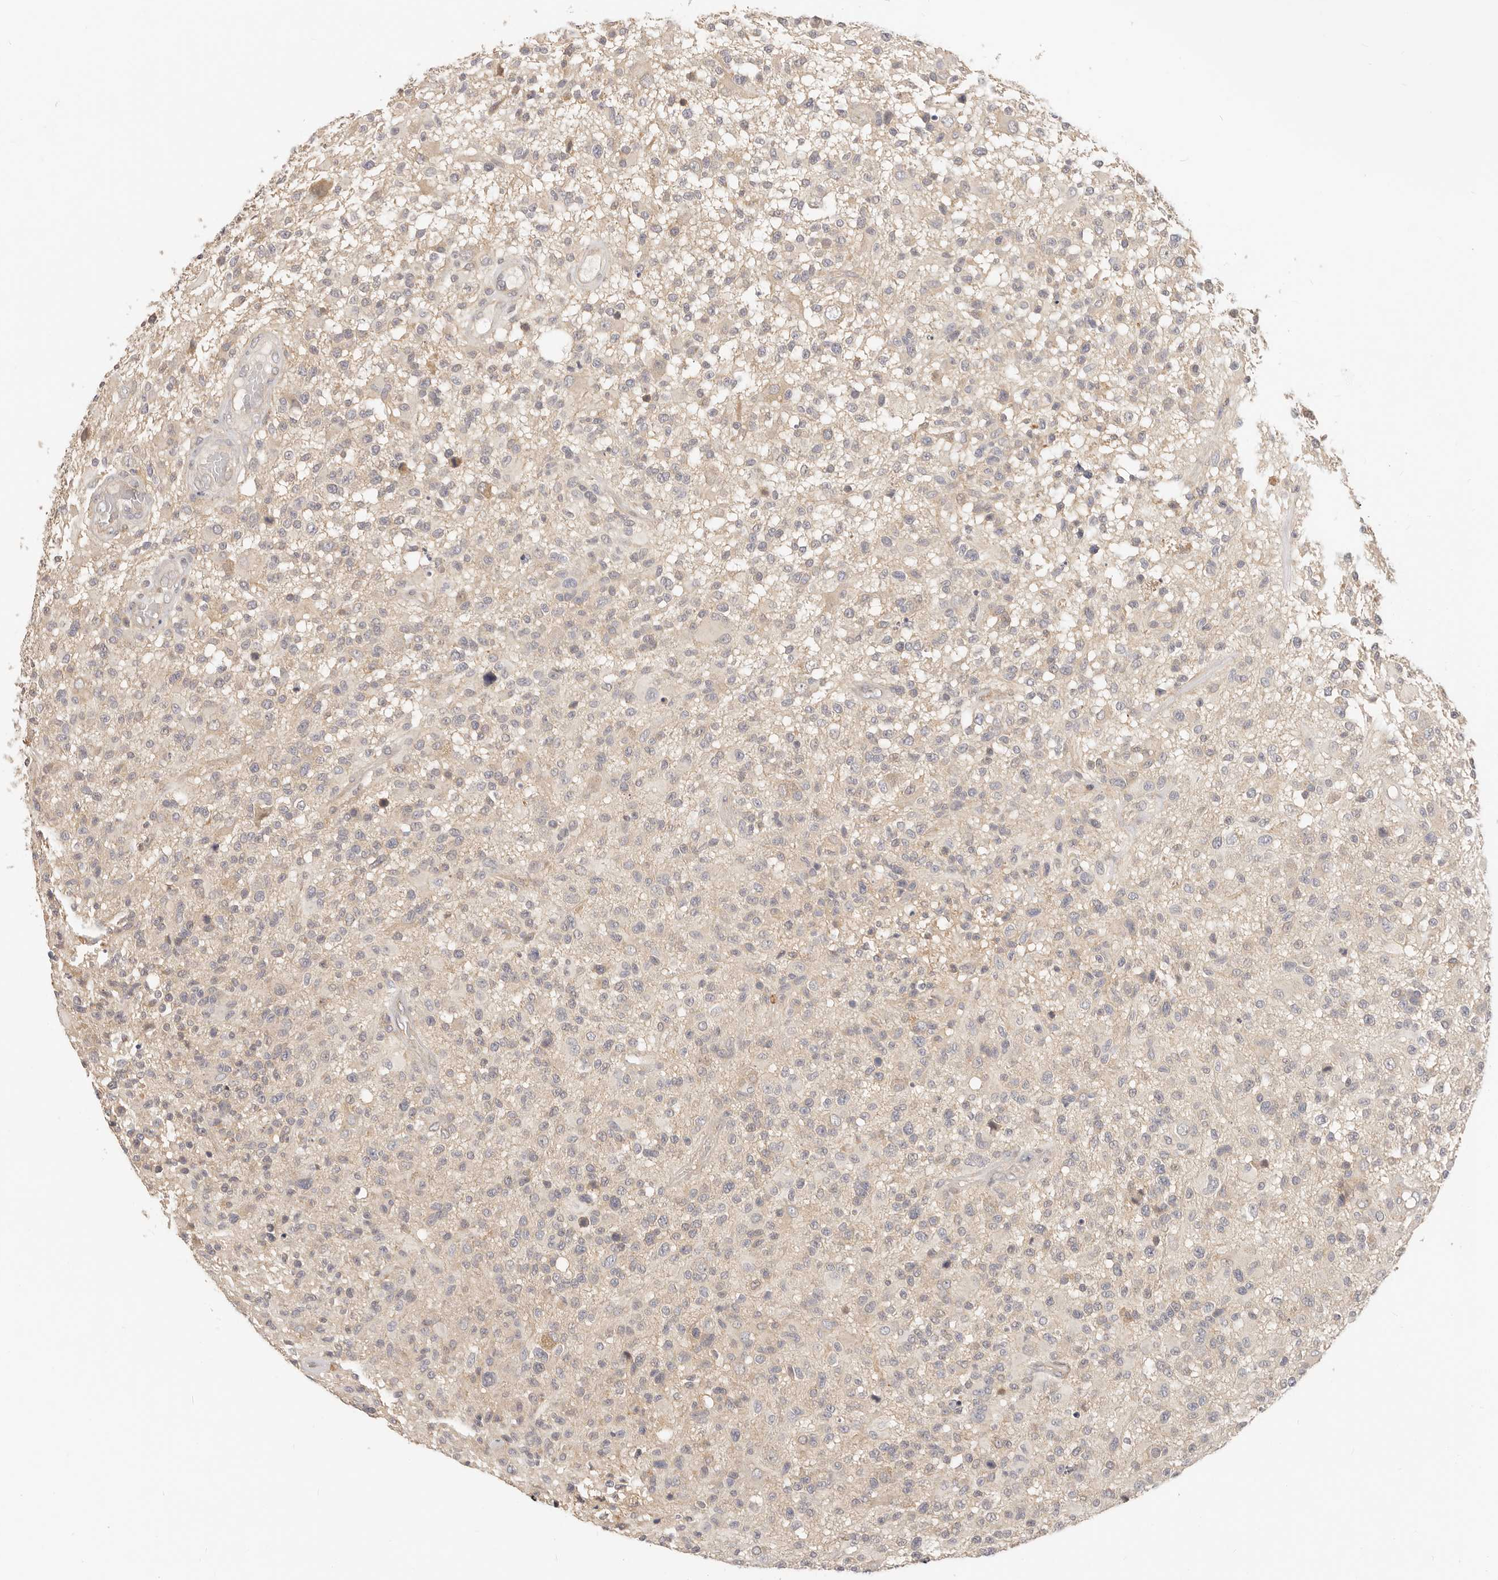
{"staining": {"intensity": "weak", "quantity": "<25%", "location": "cytoplasmic/membranous"}, "tissue": "glioma", "cell_type": "Tumor cells", "image_type": "cancer", "snomed": [{"axis": "morphology", "description": "Glioma, malignant, High grade"}, {"axis": "morphology", "description": "Glioblastoma, NOS"}, {"axis": "topography", "description": "Brain"}], "caption": "IHC histopathology image of high-grade glioma (malignant) stained for a protein (brown), which displays no positivity in tumor cells.", "gene": "DTNBP1", "patient": {"sex": "male", "age": 60}}